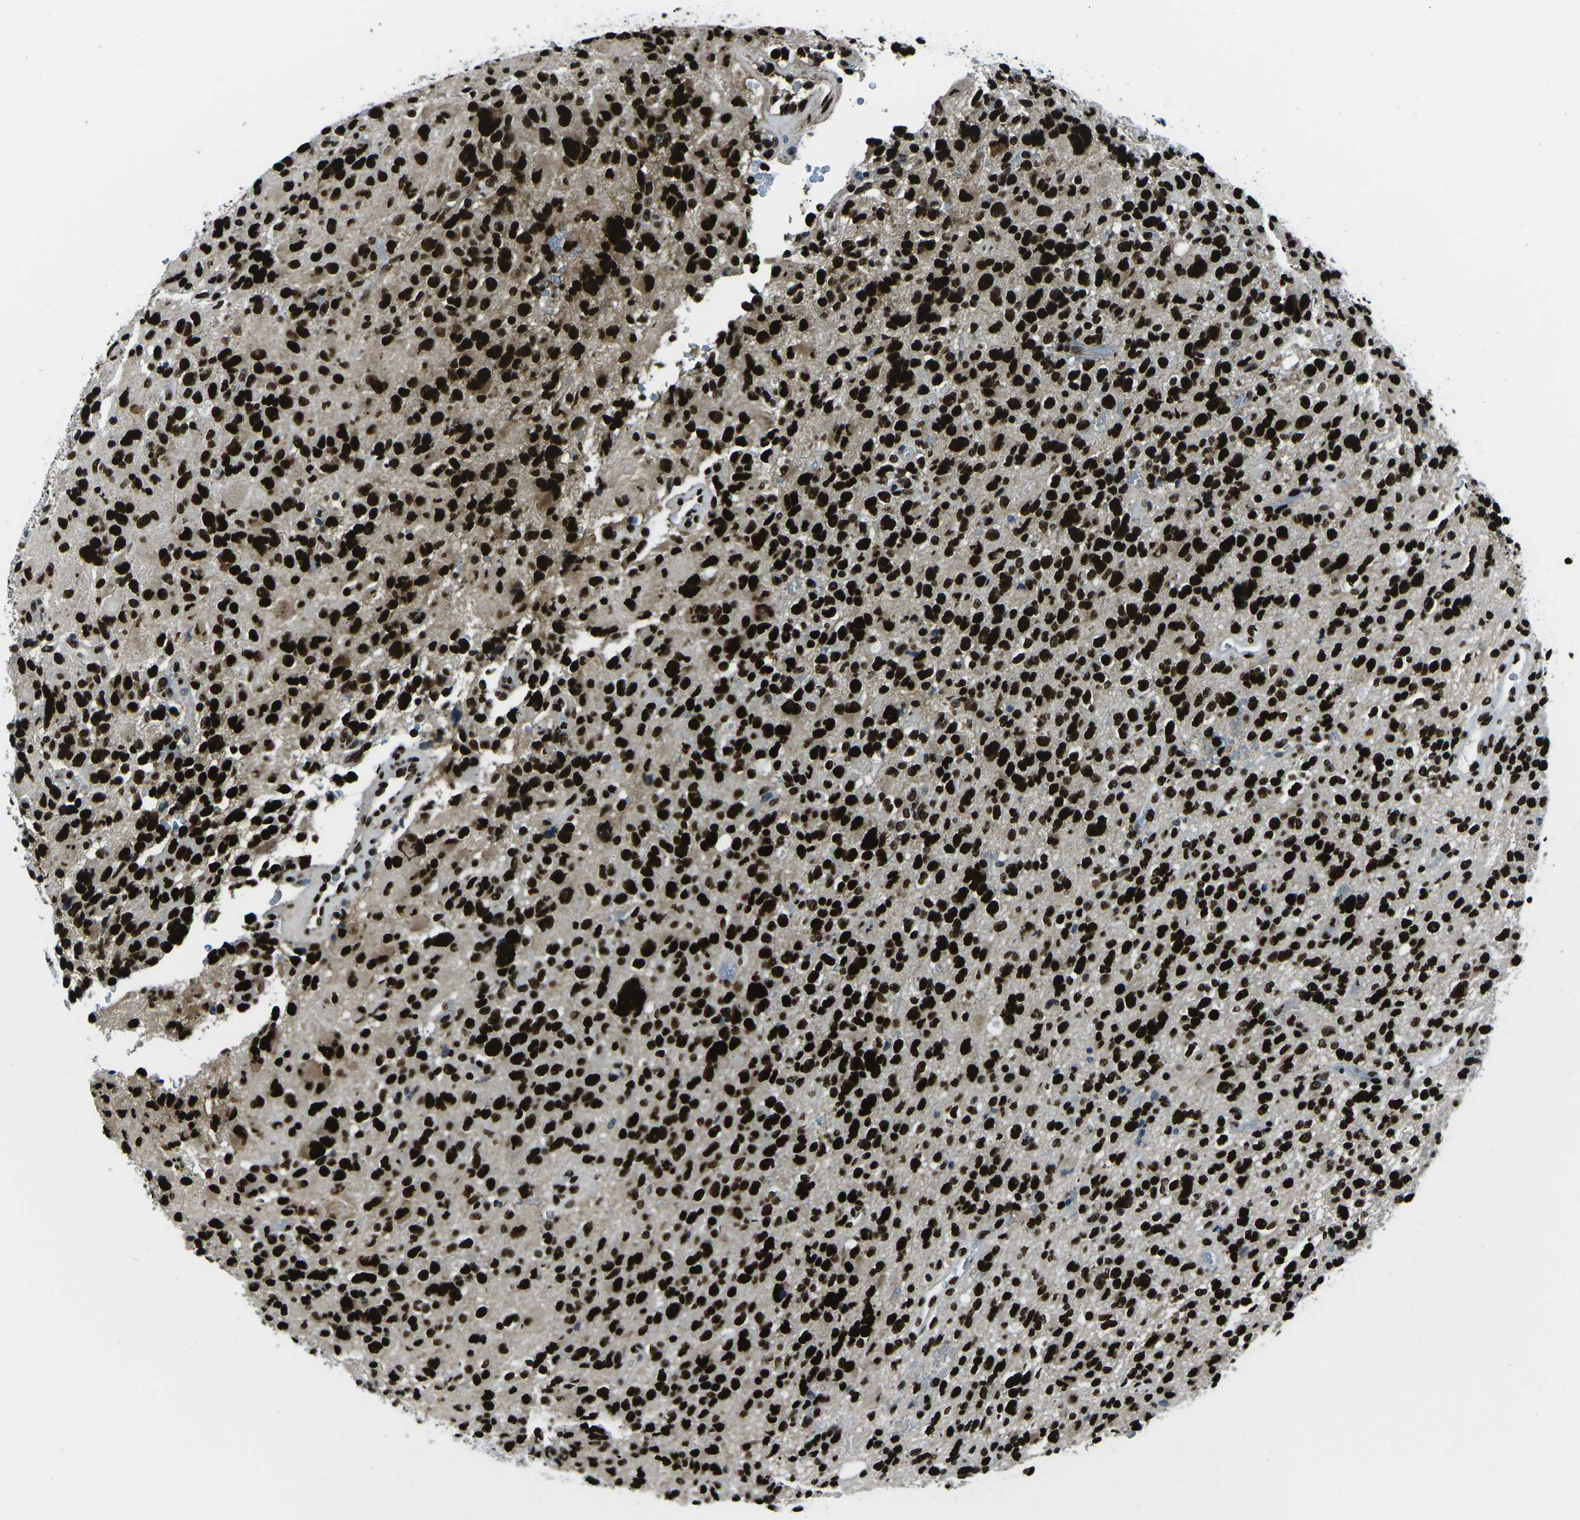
{"staining": {"intensity": "strong", "quantity": ">75%", "location": "nuclear"}, "tissue": "glioma", "cell_type": "Tumor cells", "image_type": "cancer", "snomed": [{"axis": "morphology", "description": "Glioma, malignant, High grade"}, {"axis": "topography", "description": "Brain"}], "caption": "Immunohistochemistry (IHC) micrograph of neoplastic tissue: human malignant glioma (high-grade) stained using immunohistochemistry (IHC) shows high levels of strong protein expression localized specifically in the nuclear of tumor cells, appearing as a nuclear brown color.", "gene": "HNRNPL", "patient": {"sex": "male", "age": 48}}